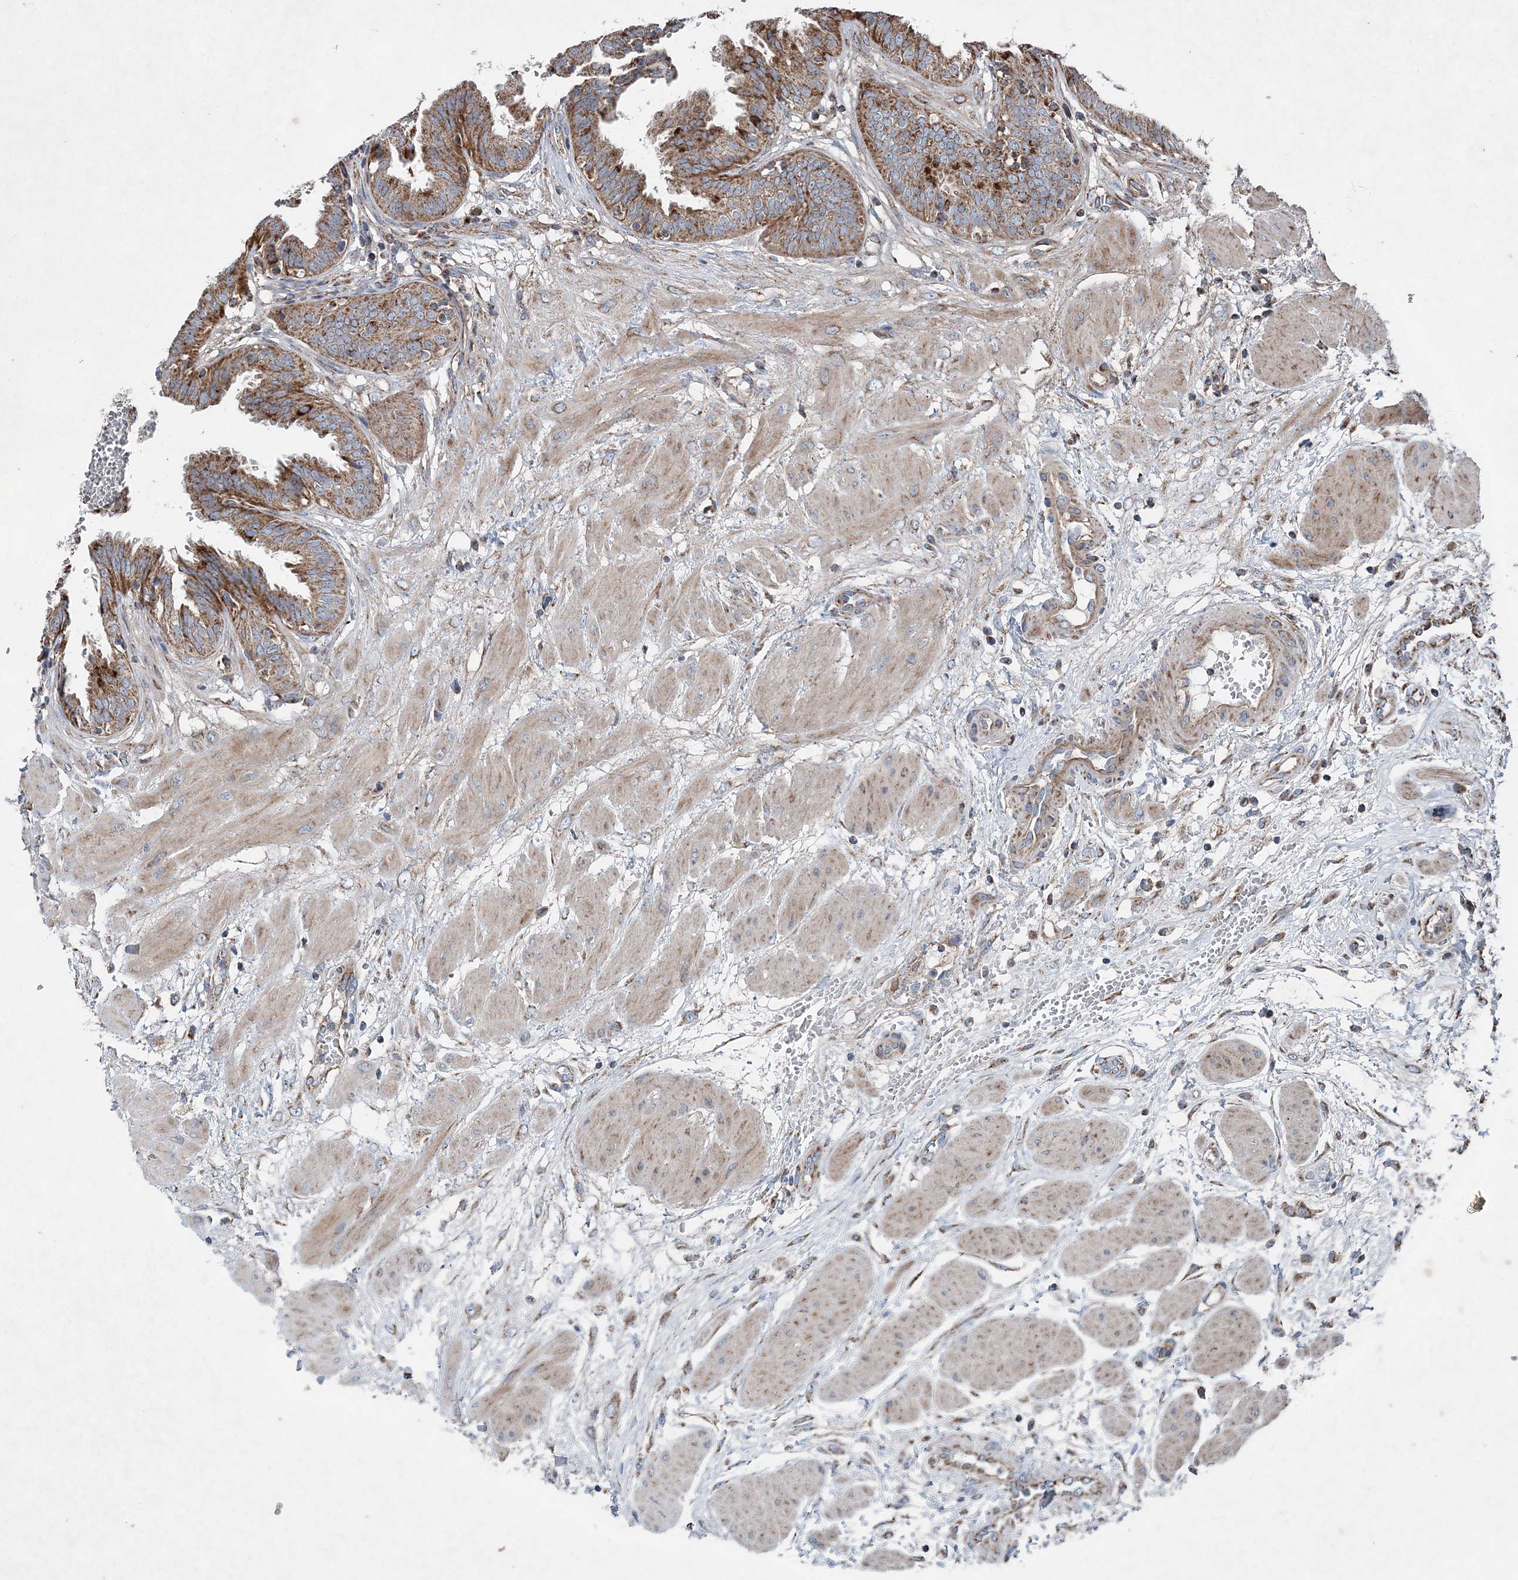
{"staining": {"intensity": "strong", "quantity": ">75%", "location": "cytoplasmic/membranous"}, "tissue": "fallopian tube", "cell_type": "Glandular cells", "image_type": "normal", "snomed": [{"axis": "morphology", "description": "Normal tissue, NOS"}, {"axis": "topography", "description": "Fallopian tube"}, {"axis": "topography", "description": "Placenta"}], "caption": "This is a photomicrograph of immunohistochemistry staining of benign fallopian tube, which shows strong positivity in the cytoplasmic/membranous of glandular cells.", "gene": "SPAG16", "patient": {"sex": "female", "age": 32}}